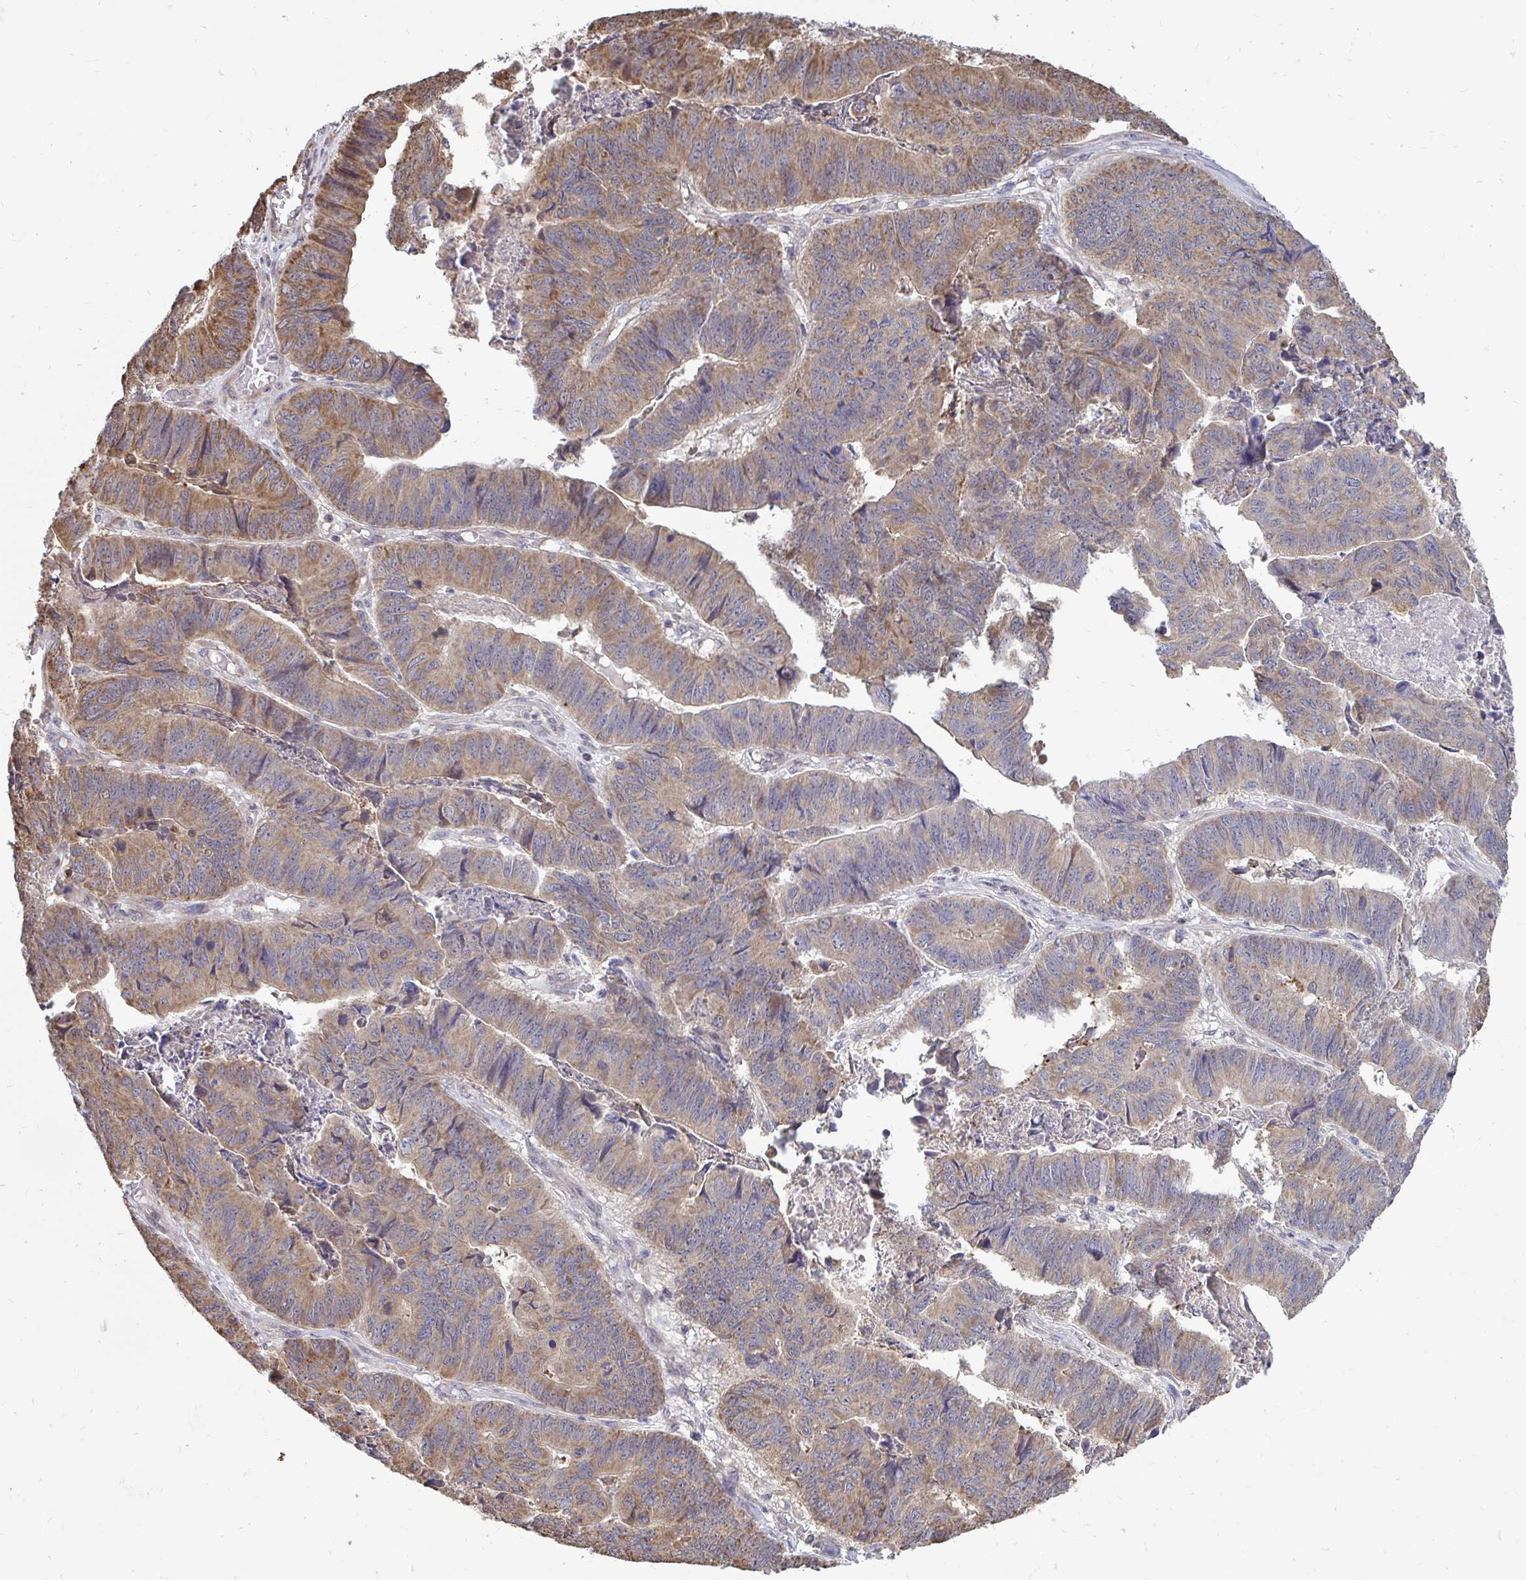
{"staining": {"intensity": "weak", "quantity": ">75%", "location": "cytoplasmic/membranous"}, "tissue": "stomach cancer", "cell_type": "Tumor cells", "image_type": "cancer", "snomed": [{"axis": "morphology", "description": "Adenocarcinoma, NOS"}, {"axis": "topography", "description": "Stomach, lower"}], "caption": "Immunohistochemical staining of human stomach cancer reveals low levels of weak cytoplasmic/membranous protein expression in about >75% of tumor cells.", "gene": "DNAJA2", "patient": {"sex": "male", "age": 77}}